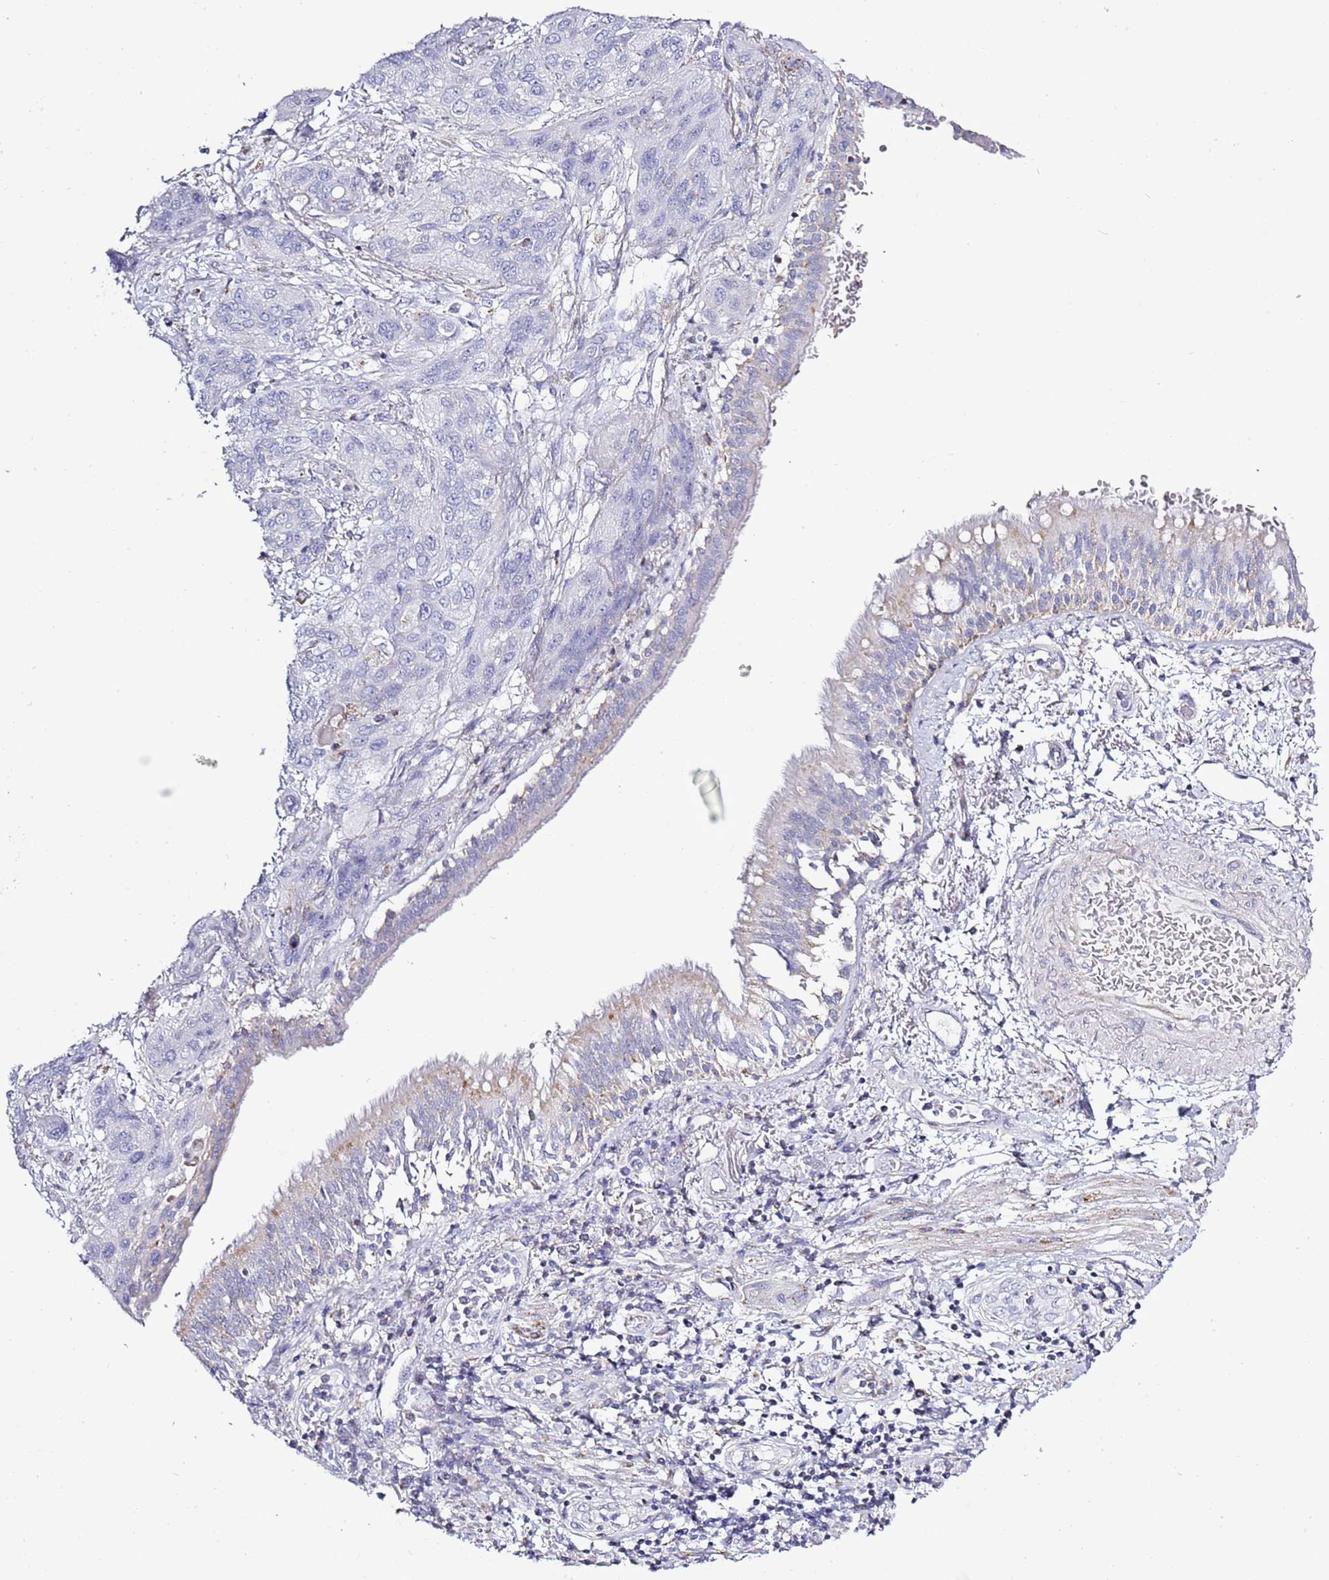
{"staining": {"intensity": "negative", "quantity": "none", "location": "none"}, "tissue": "lung cancer", "cell_type": "Tumor cells", "image_type": "cancer", "snomed": [{"axis": "morphology", "description": "Squamous cell carcinoma, NOS"}, {"axis": "topography", "description": "Lung"}], "caption": "This image is of lung cancer (squamous cell carcinoma) stained with immunohistochemistry to label a protein in brown with the nuclei are counter-stained blue. There is no expression in tumor cells.", "gene": "SLC23A1", "patient": {"sex": "female", "age": 70}}